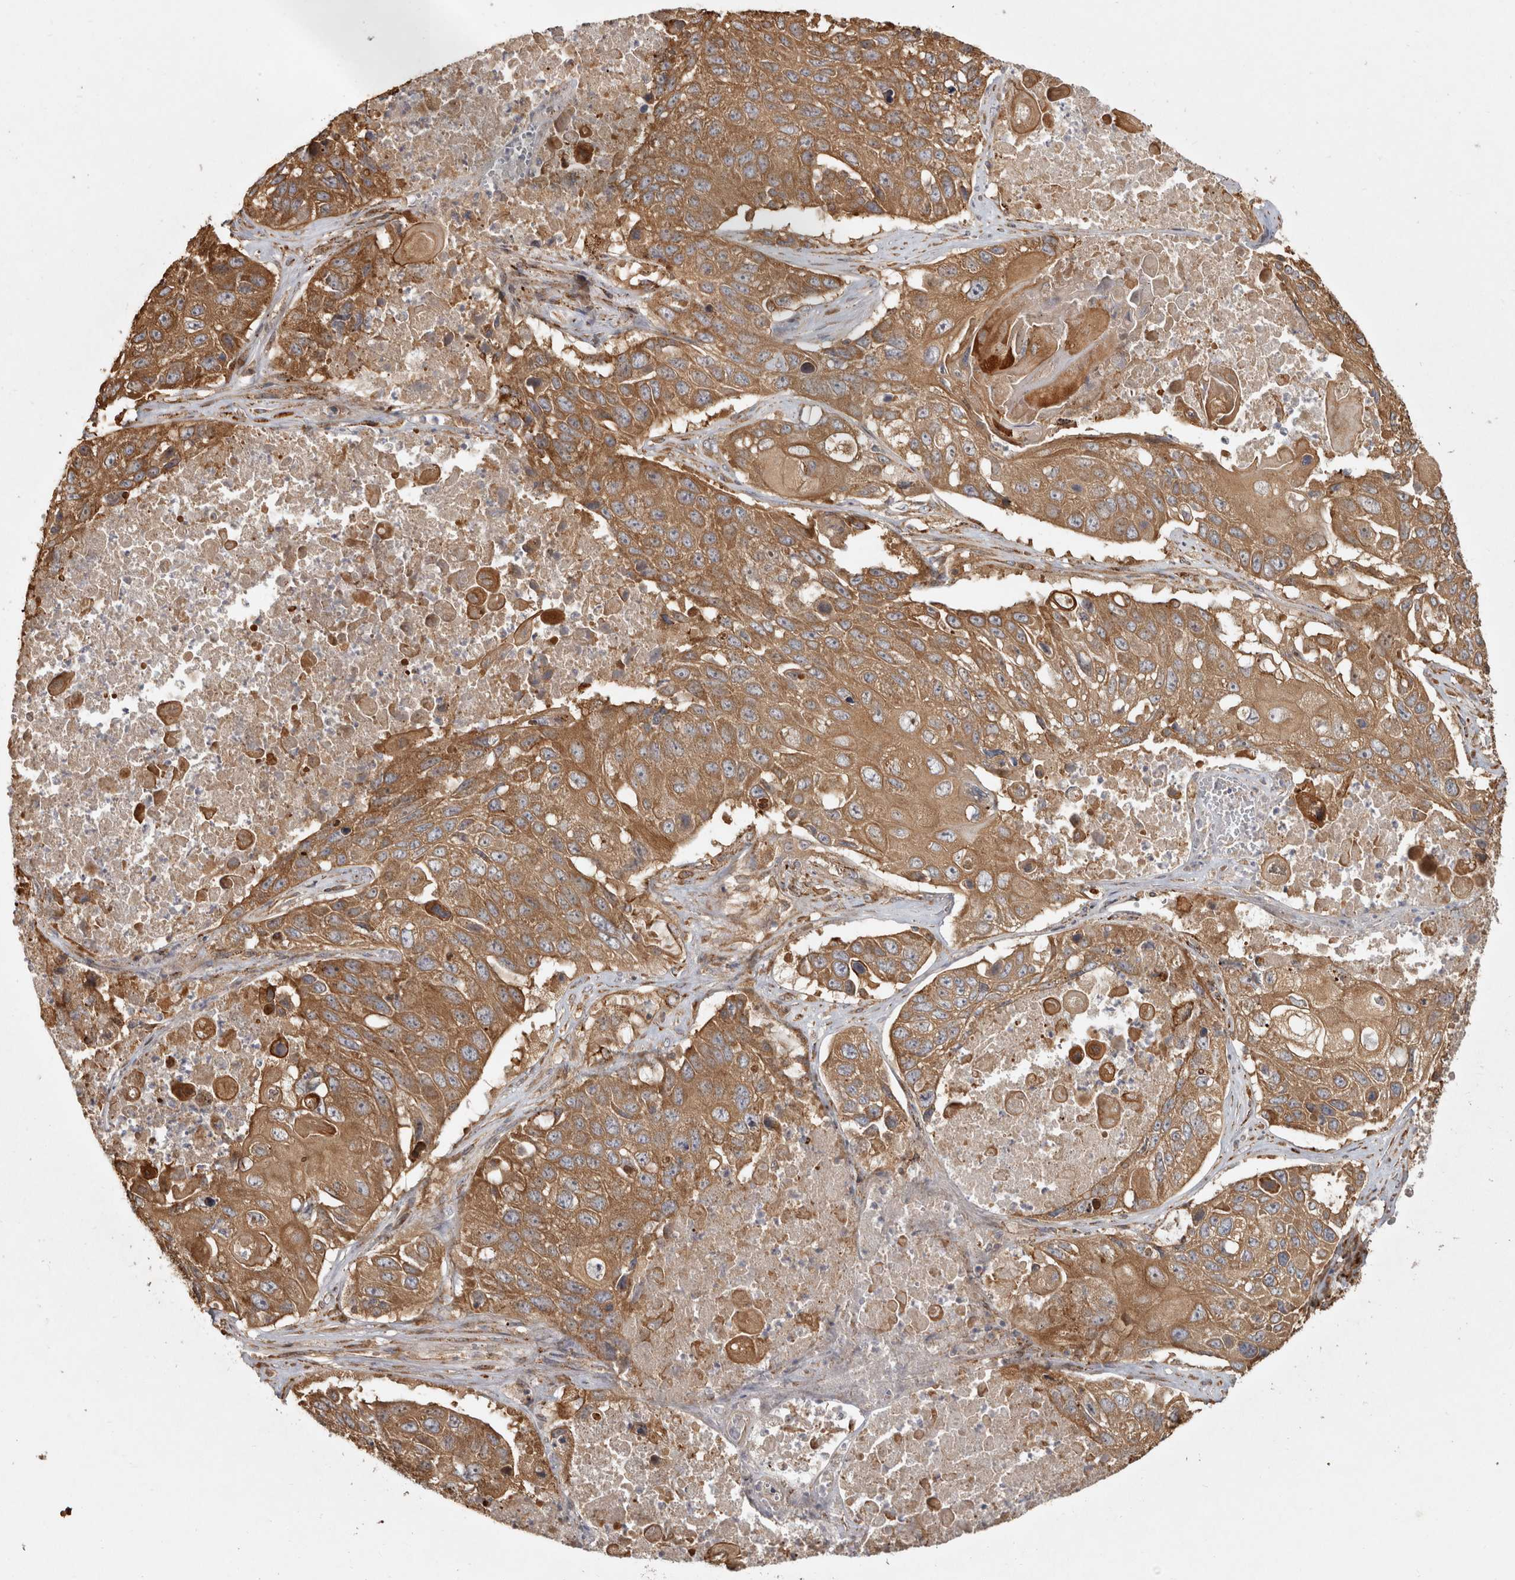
{"staining": {"intensity": "moderate", "quantity": ">75%", "location": "cytoplasmic/membranous"}, "tissue": "lung cancer", "cell_type": "Tumor cells", "image_type": "cancer", "snomed": [{"axis": "morphology", "description": "Squamous cell carcinoma, NOS"}, {"axis": "topography", "description": "Lung"}], "caption": "Human lung squamous cell carcinoma stained with a brown dye reveals moderate cytoplasmic/membranous positive positivity in about >75% of tumor cells.", "gene": "CAMSAP2", "patient": {"sex": "male", "age": 61}}